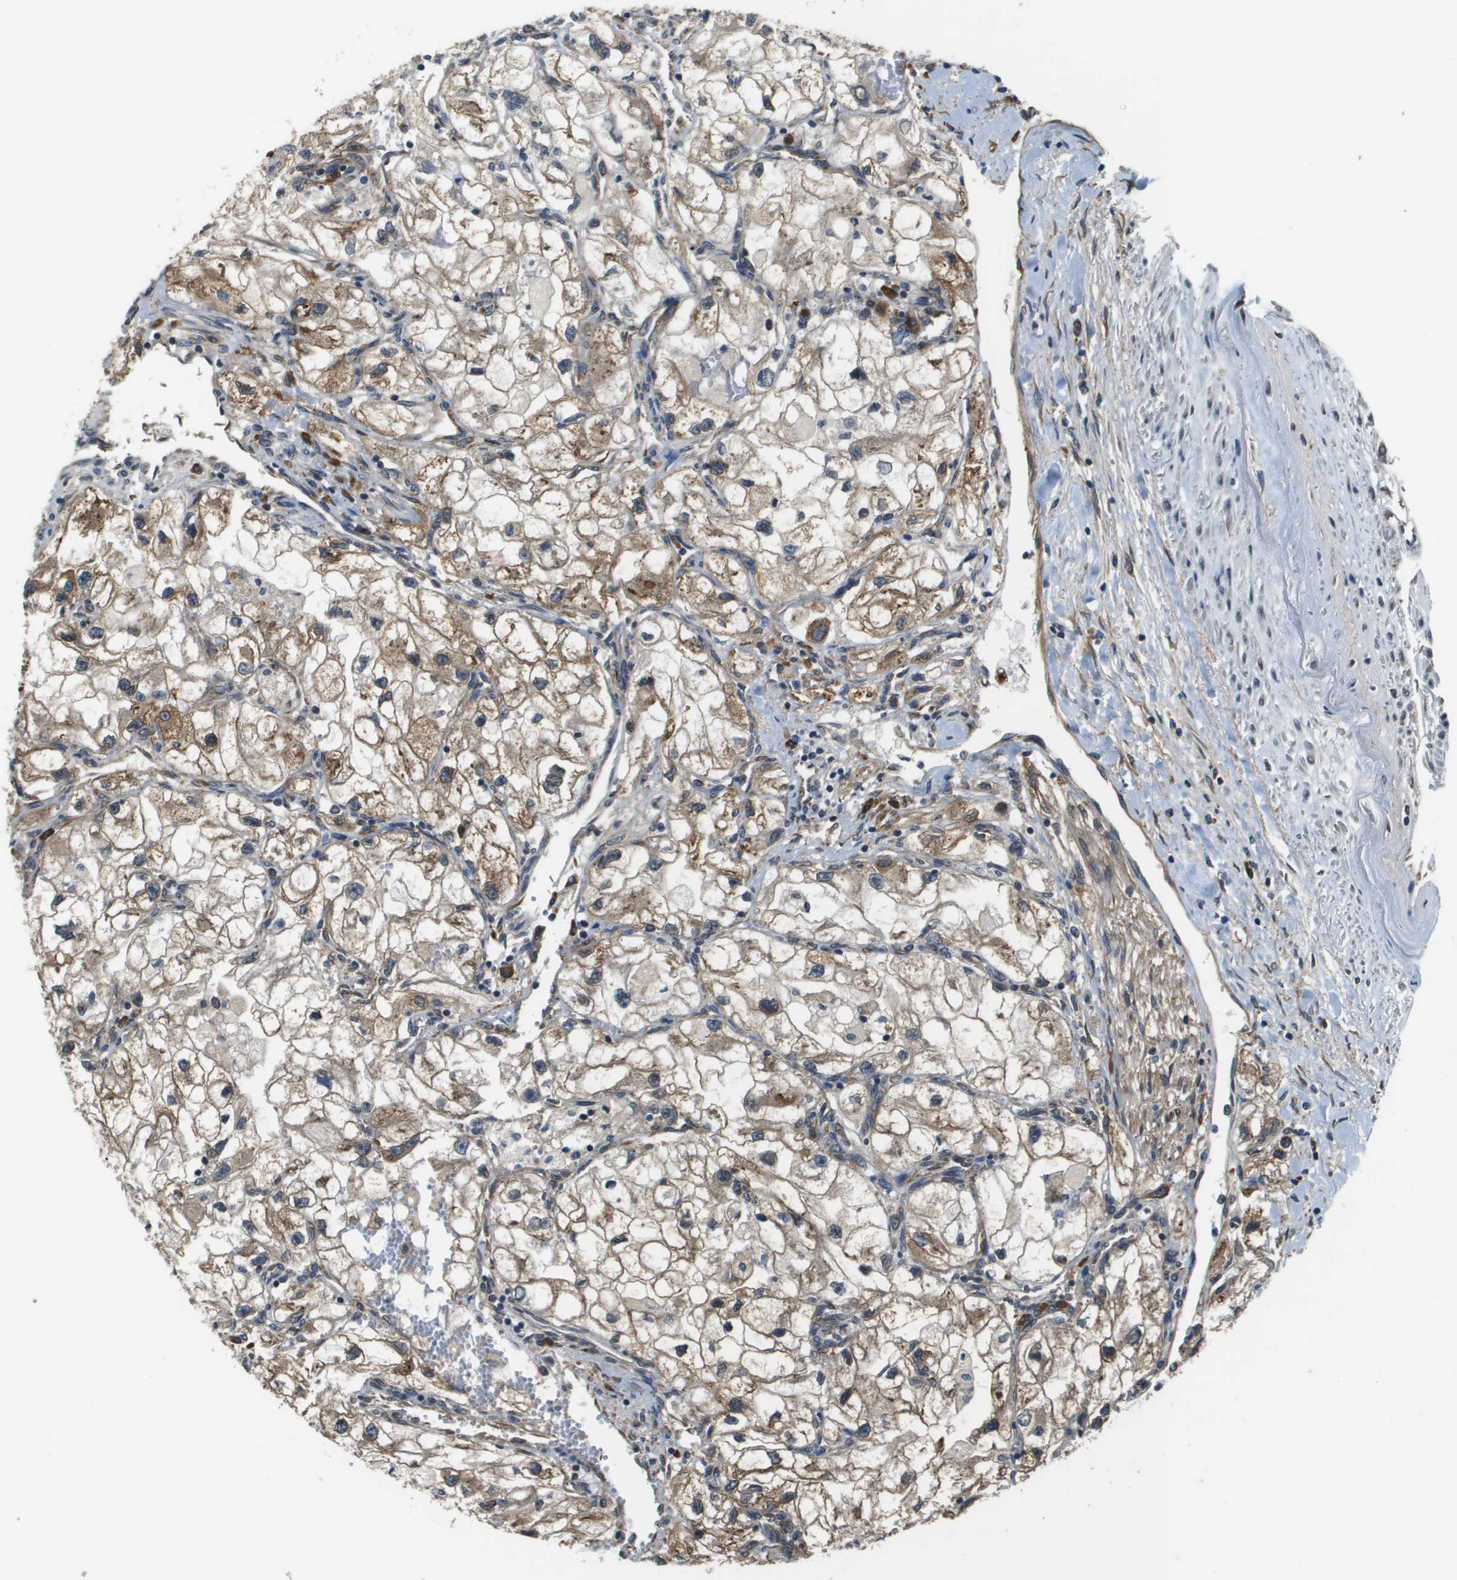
{"staining": {"intensity": "moderate", "quantity": ">75%", "location": "cytoplasmic/membranous"}, "tissue": "renal cancer", "cell_type": "Tumor cells", "image_type": "cancer", "snomed": [{"axis": "morphology", "description": "Adenocarcinoma, NOS"}, {"axis": "topography", "description": "Kidney"}], "caption": "Adenocarcinoma (renal) stained with a brown dye shows moderate cytoplasmic/membranous positive staining in about >75% of tumor cells.", "gene": "SEC62", "patient": {"sex": "female", "age": 70}}